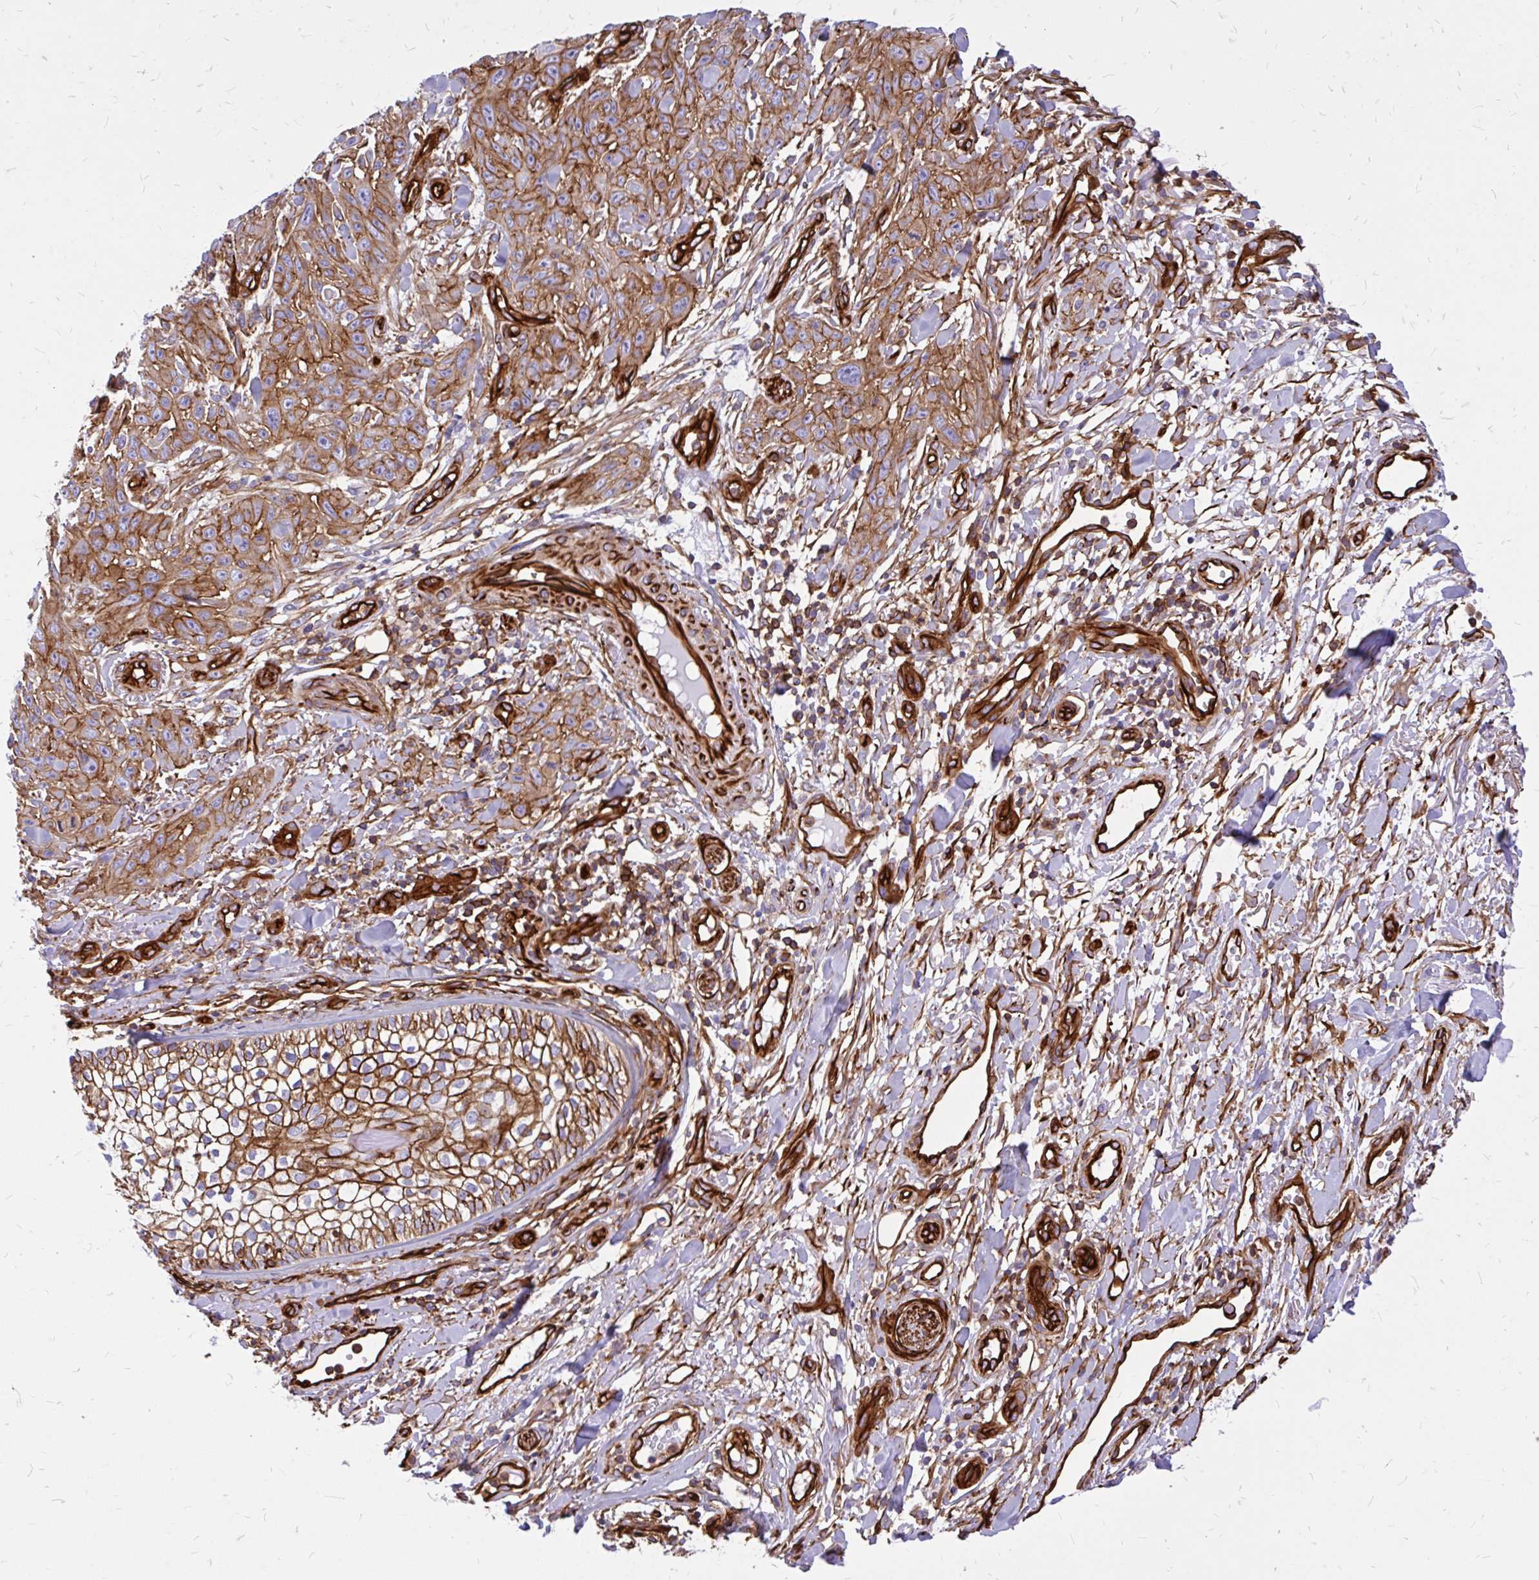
{"staining": {"intensity": "moderate", "quantity": ">75%", "location": "cytoplasmic/membranous"}, "tissue": "skin cancer", "cell_type": "Tumor cells", "image_type": "cancer", "snomed": [{"axis": "morphology", "description": "Squamous cell carcinoma, NOS"}, {"axis": "topography", "description": "Skin"}], "caption": "High-magnification brightfield microscopy of skin squamous cell carcinoma stained with DAB (brown) and counterstained with hematoxylin (blue). tumor cells exhibit moderate cytoplasmic/membranous staining is identified in approximately>75% of cells. (DAB = brown stain, brightfield microscopy at high magnification).", "gene": "MAP1LC3B", "patient": {"sex": "male", "age": 86}}